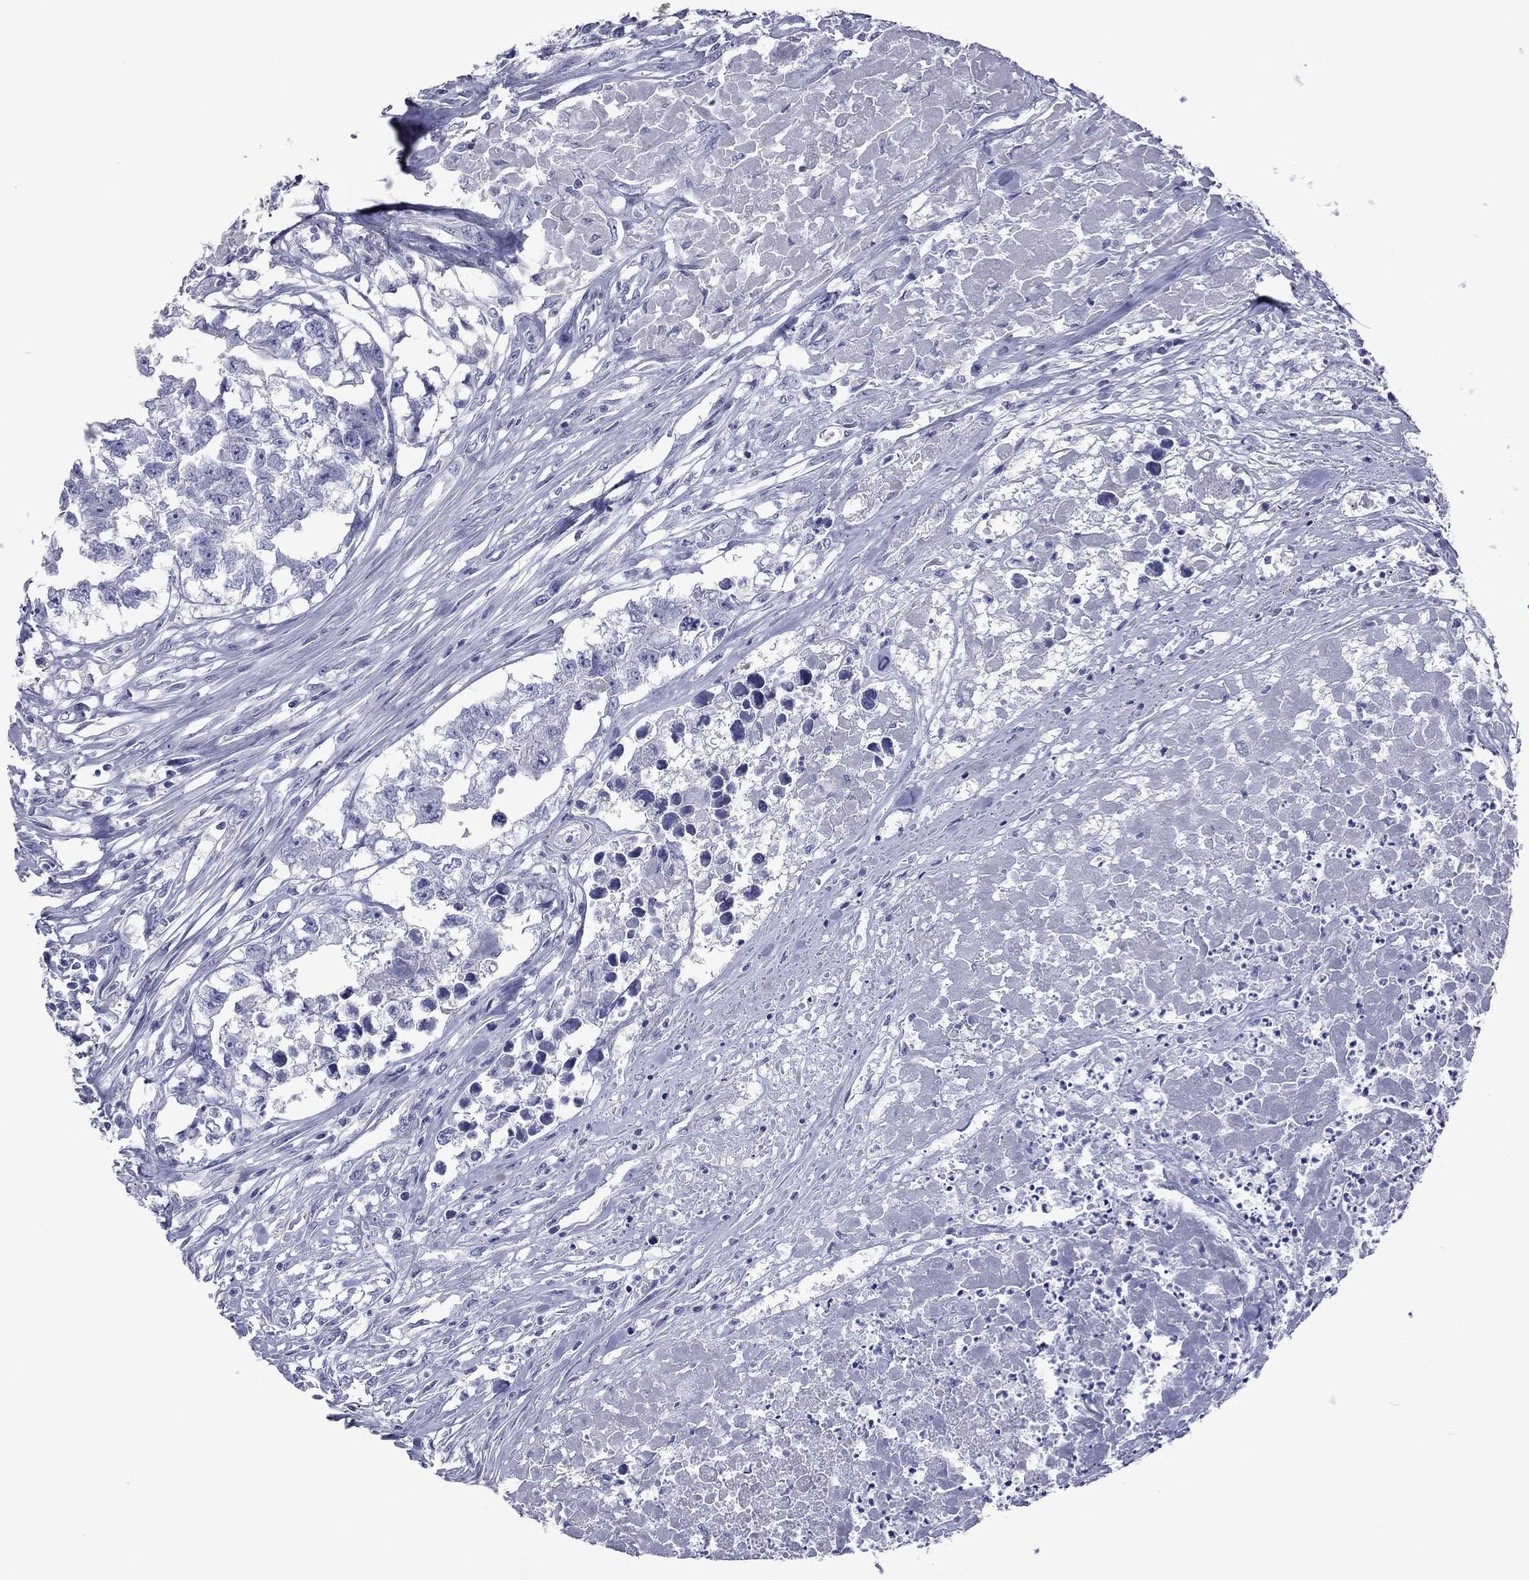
{"staining": {"intensity": "negative", "quantity": "none", "location": "none"}, "tissue": "testis cancer", "cell_type": "Tumor cells", "image_type": "cancer", "snomed": [{"axis": "morphology", "description": "Carcinoma, Embryonal, NOS"}, {"axis": "morphology", "description": "Teratoma, malignant, NOS"}, {"axis": "topography", "description": "Testis"}], "caption": "IHC of human testis embryonal carcinoma exhibits no staining in tumor cells.", "gene": "VSIG10", "patient": {"sex": "male", "age": 44}}